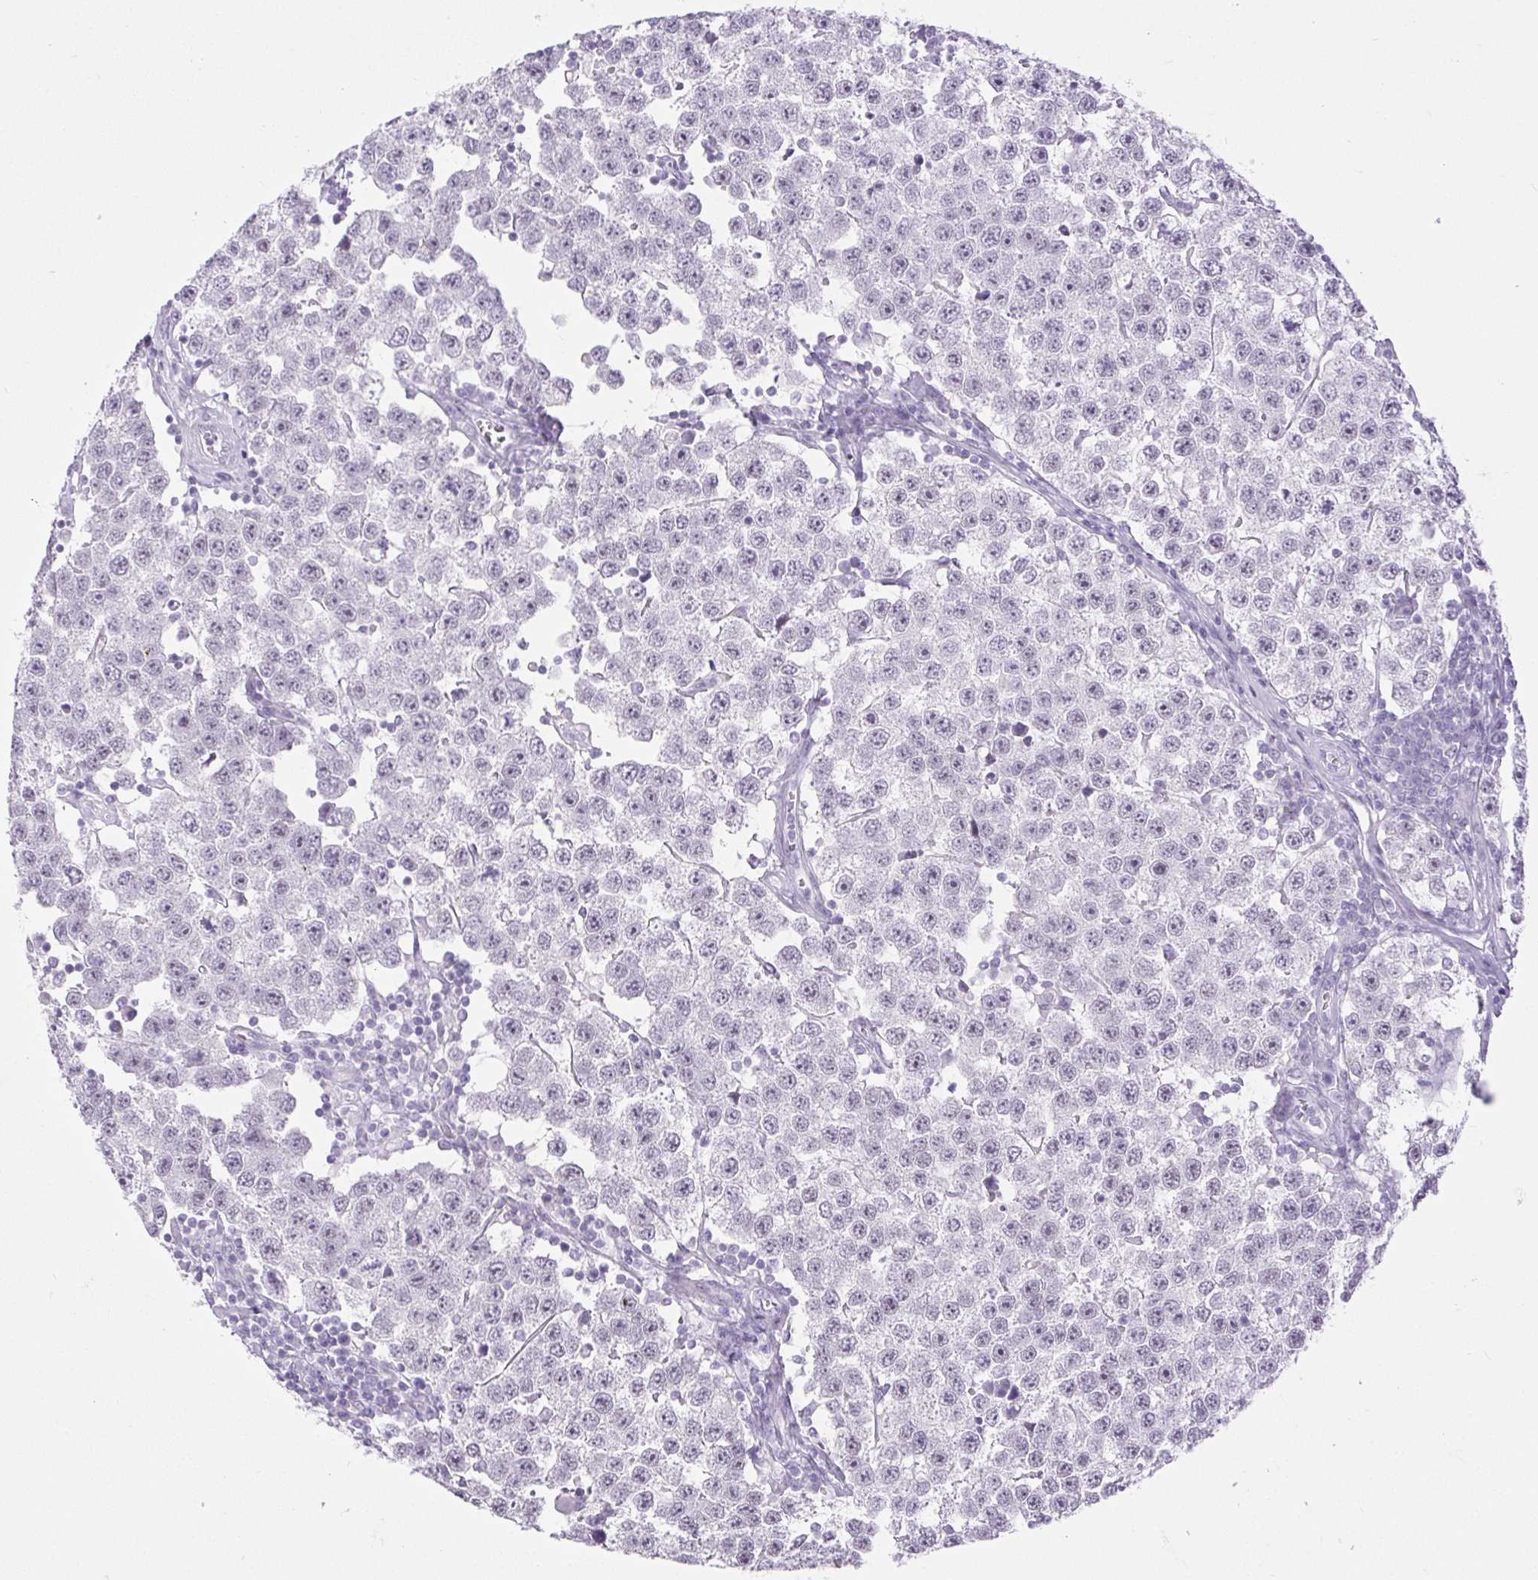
{"staining": {"intensity": "negative", "quantity": "none", "location": "none"}, "tissue": "testis cancer", "cell_type": "Tumor cells", "image_type": "cancer", "snomed": [{"axis": "morphology", "description": "Seminoma, NOS"}, {"axis": "topography", "description": "Testis"}], "caption": "Immunohistochemical staining of human testis cancer reveals no significant staining in tumor cells.", "gene": "BCAS1", "patient": {"sex": "male", "age": 34}}